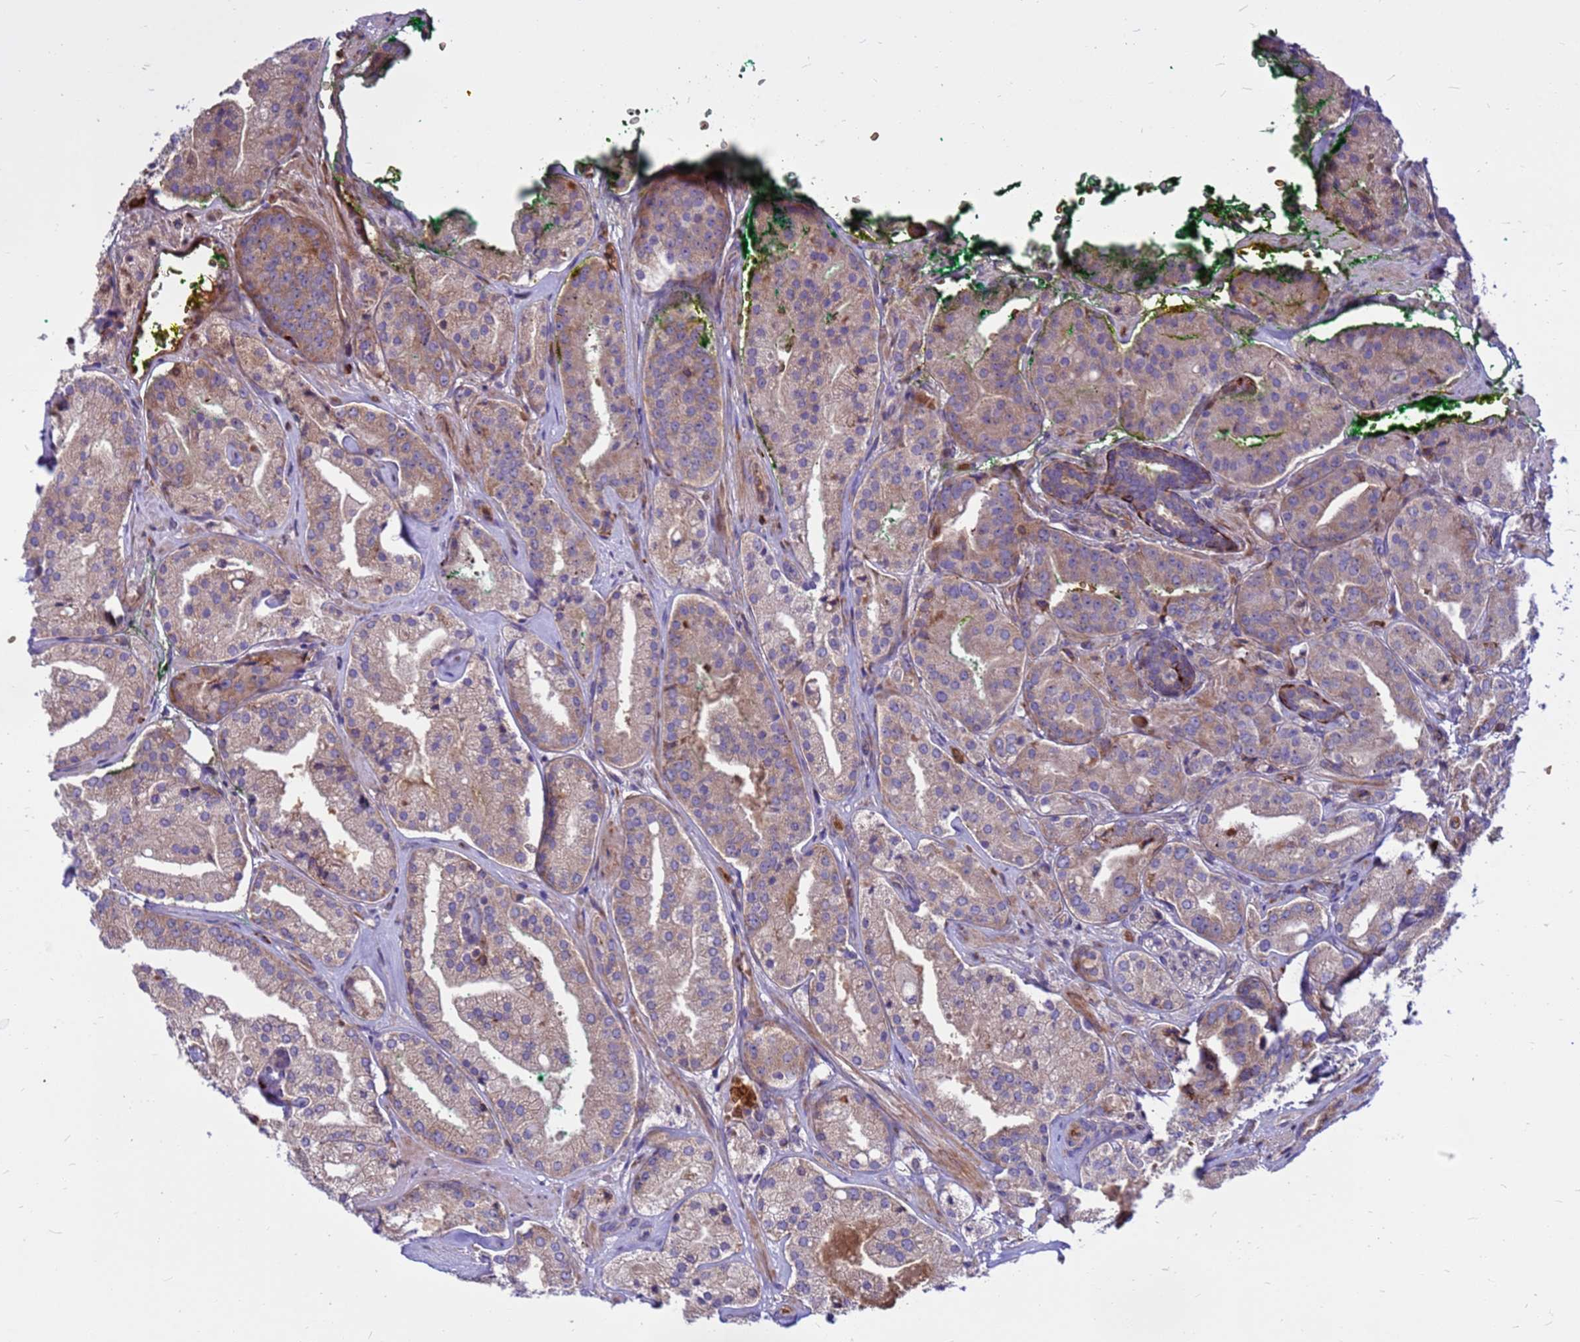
{"staining": {"intensity": "weak", "quantity": "25%-75%", "location": "cytoplasmic/membranous"}, "tissue": "prostate cancer", "cell_type": "Tumor cells", "image_type": "cancer", "snomed": [{"axis": "morphology", "description": "Adenocarcinoma, High grade"}, {"axis": "topography", "description": "Prostate"}], "caption": "Brown immunohistochemical staining in prostate adenocarcinoma (high-grade) demonstrates weak cytoplasmic/membranous positivity in approximately 25%-75% of tumor cells.", "gene": "ZNF669", "patient": {"sex": "male", "age": 63}}